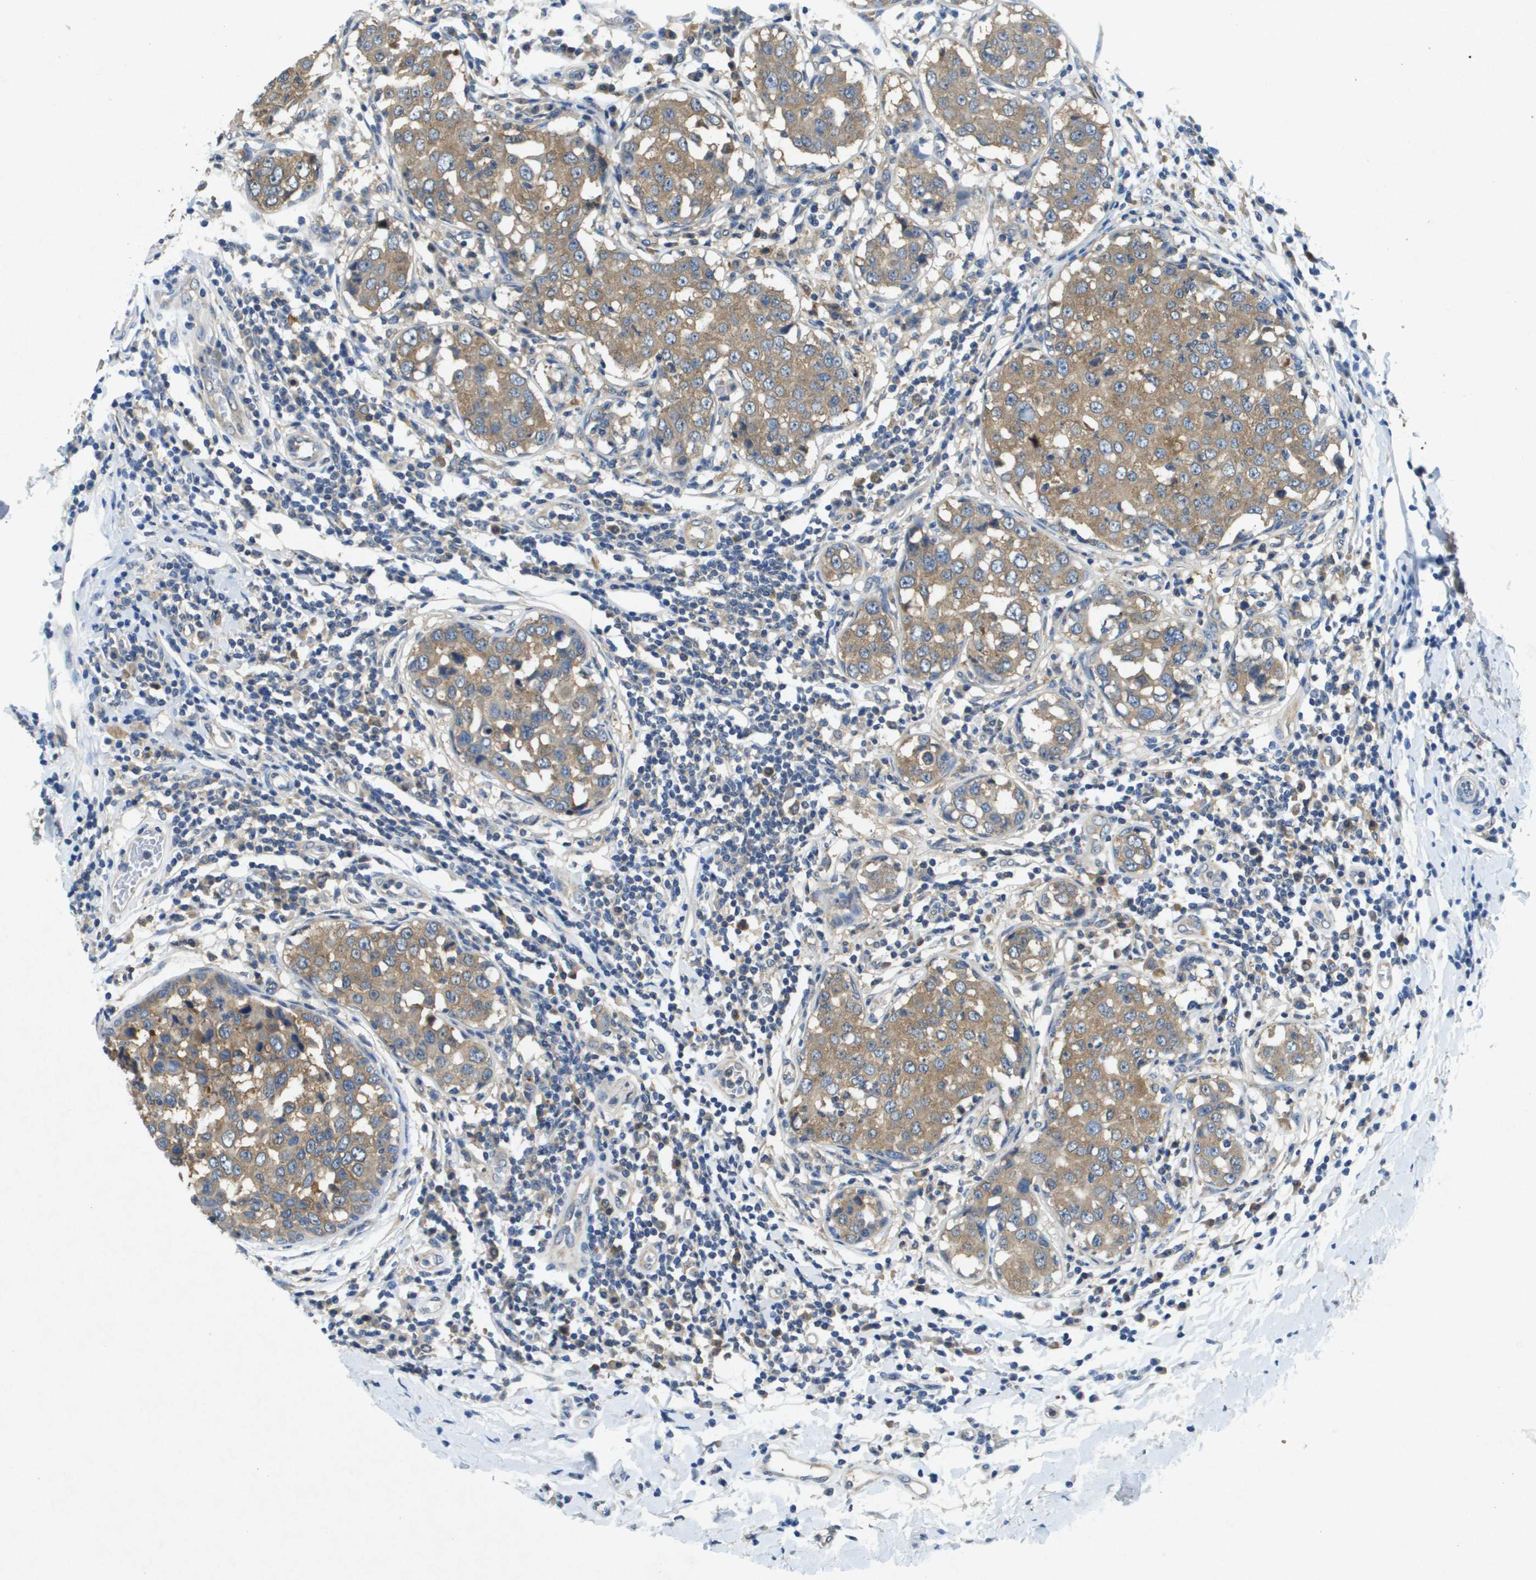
{"staining": {"intensity": "moderate", "quantity": ">75%", "location": "cytoplasmic/membranous"}, "tissue": "breast cancer", "cell_type": "Tumor cells", "image_type": "cancer", "snomed": [{"axis": "morphology", "description": "Duct carcinoma"}, {"axis": "topography", "description": "Breast"}], "caption": "An immunohistochemistry image of neoplastic tissue is shown. Protein staining in brown highlights moderate cytoplasmic/membranous positivity in breast cancer (intraductal carcinoma) within tumor cells.", "gene": "PTPRT", "patient": {"sex": "female", "age": 27}}